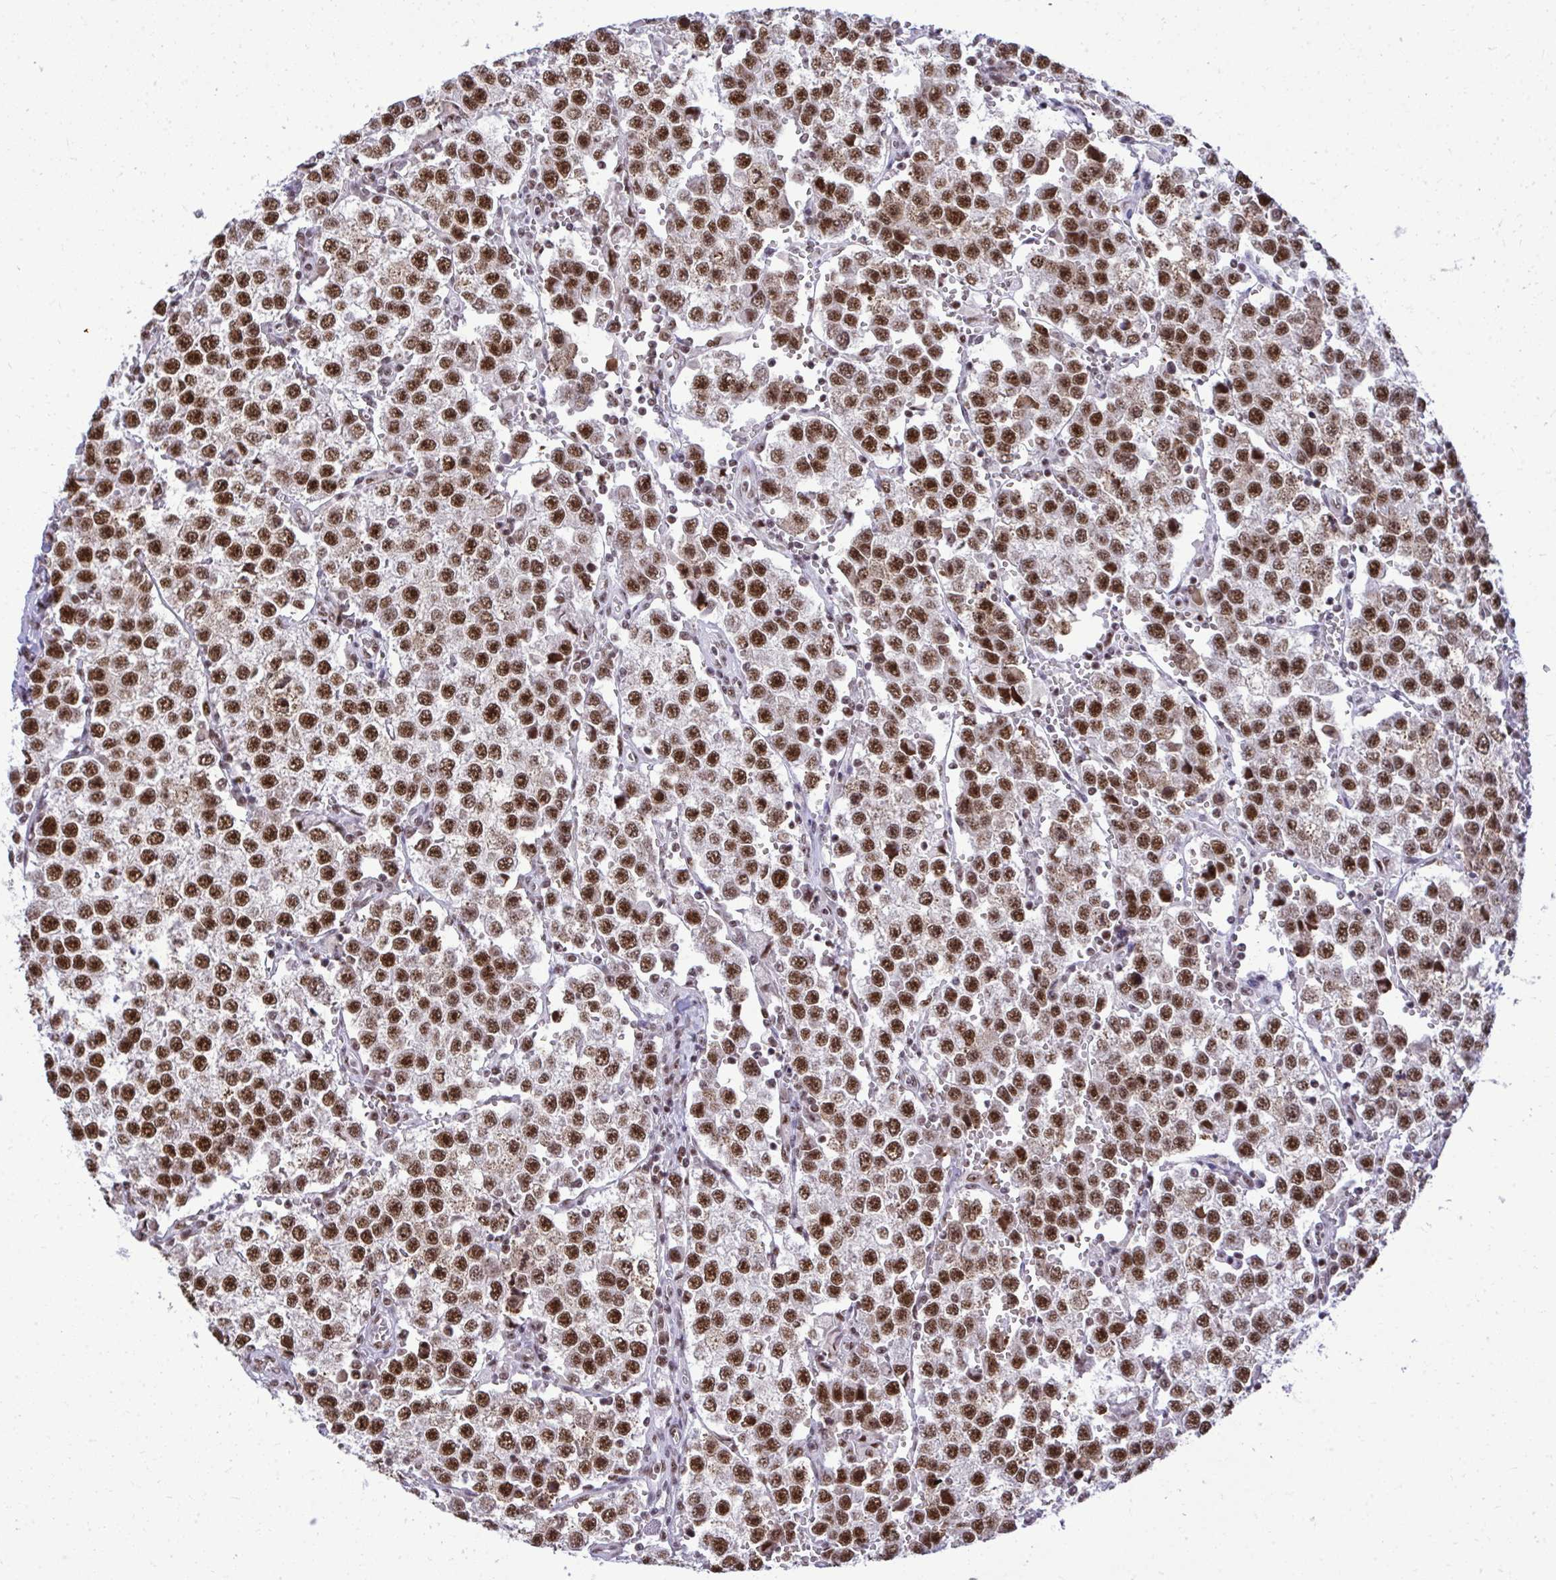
{"staining": {"intensity": "strong", "quantity": ">75%", "location": "nuclear"}, "tissue": "testis cancer", "cell_type": "Tumor cells", "image_type": "cancer", "snomed": [{"axis": "morphology", "description": "Seminoma, NOS"}, {"axis": "topography", "description": "Testis"}], "caption": "A brown stain highlights strong nuclear positivity of a protein in testis cancer tumor cells.", "gene": "PRPF19", "patient": {"sex": "male", "age": 37}}